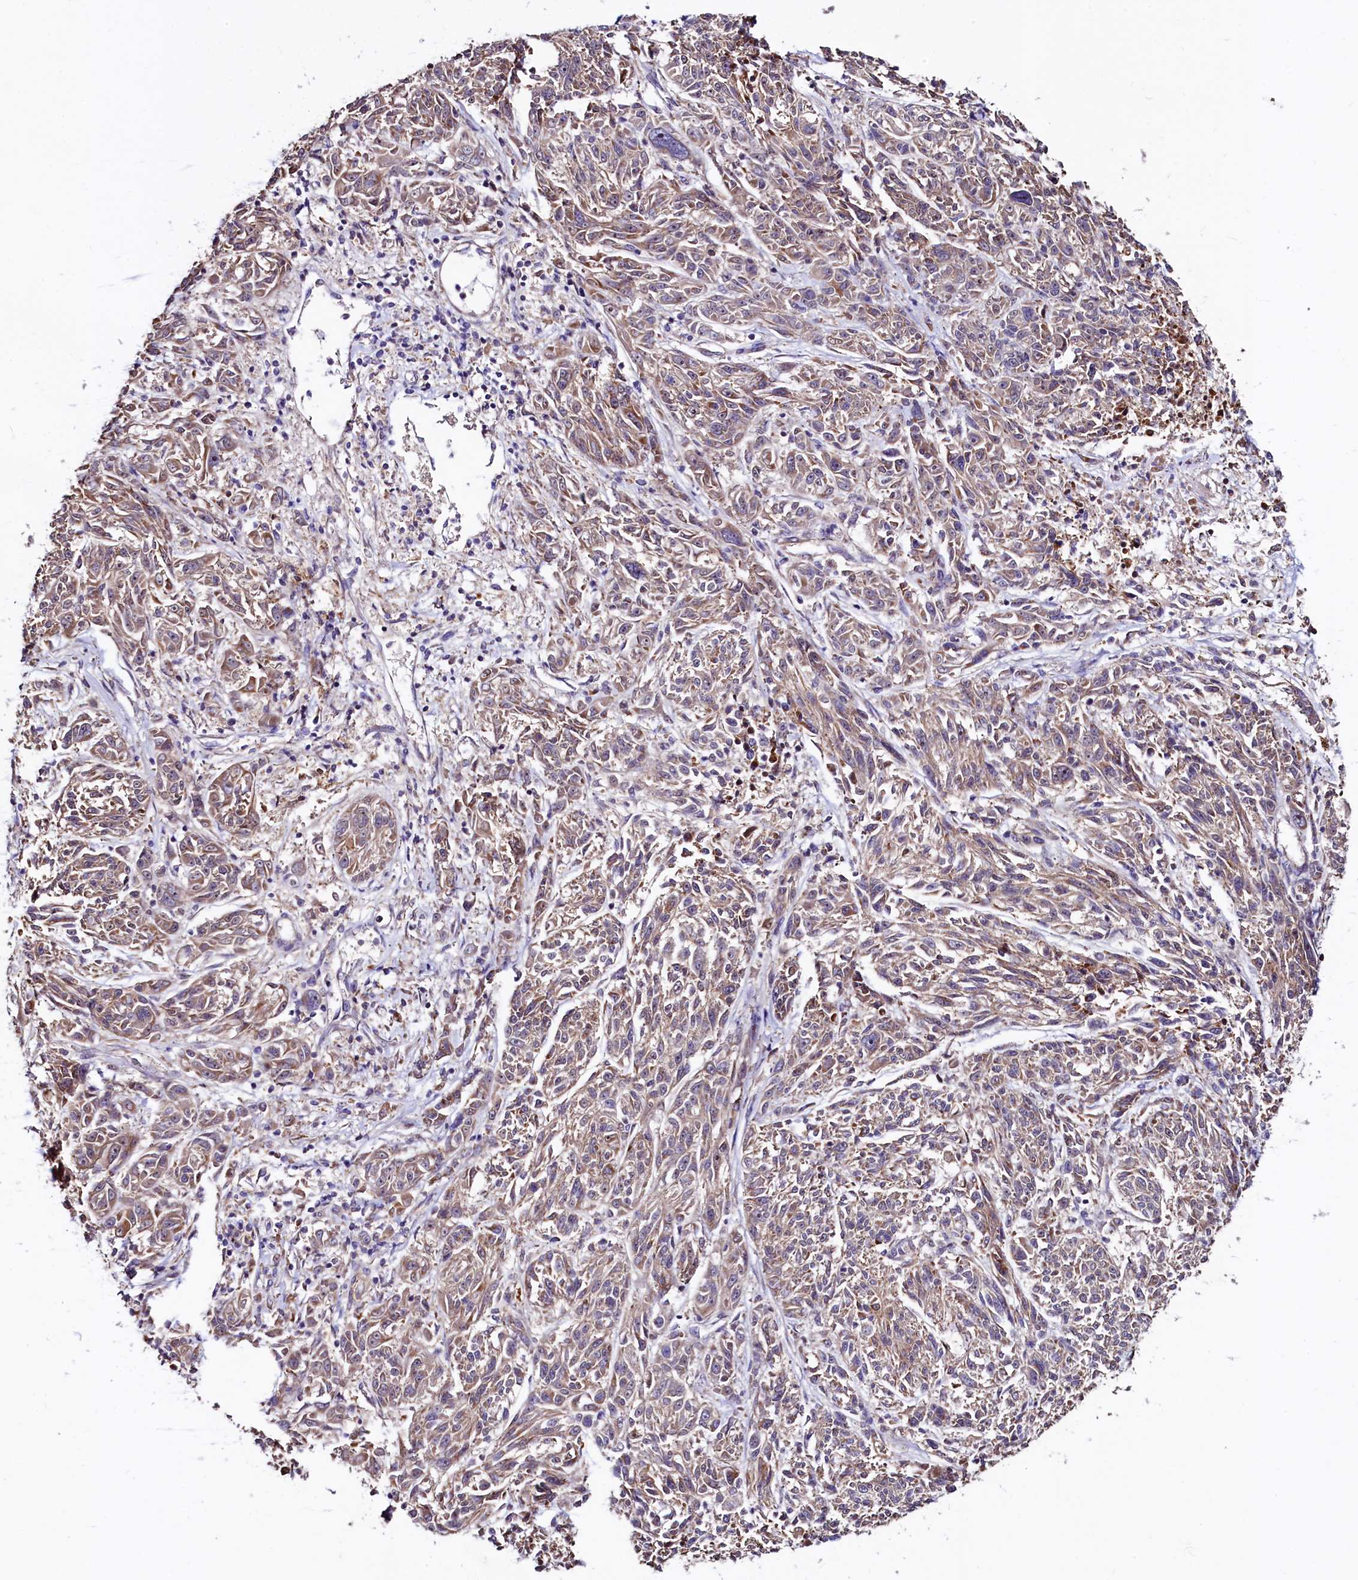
{"staining": {"intensity": "weak", "quantity": ">75%", "location": "cytoplasmic/membranous"}, "tissue": "melanoma", "cell_type": "Tumor cells", "image_type": "cancer", "snomed": [{"axis": "morphology", "description": "Malignant melanoma, NOS"}, {"axis": "topography", "description": "Skin"}], "caption": "There is low levels of weak cytoplasmic/membranous staining in tumor cells of melanoma, as demonstrated by immunohistochemical staining (brown color).", "gene": "CIAO3", "patient": {"sex": "male", "age": 53}}